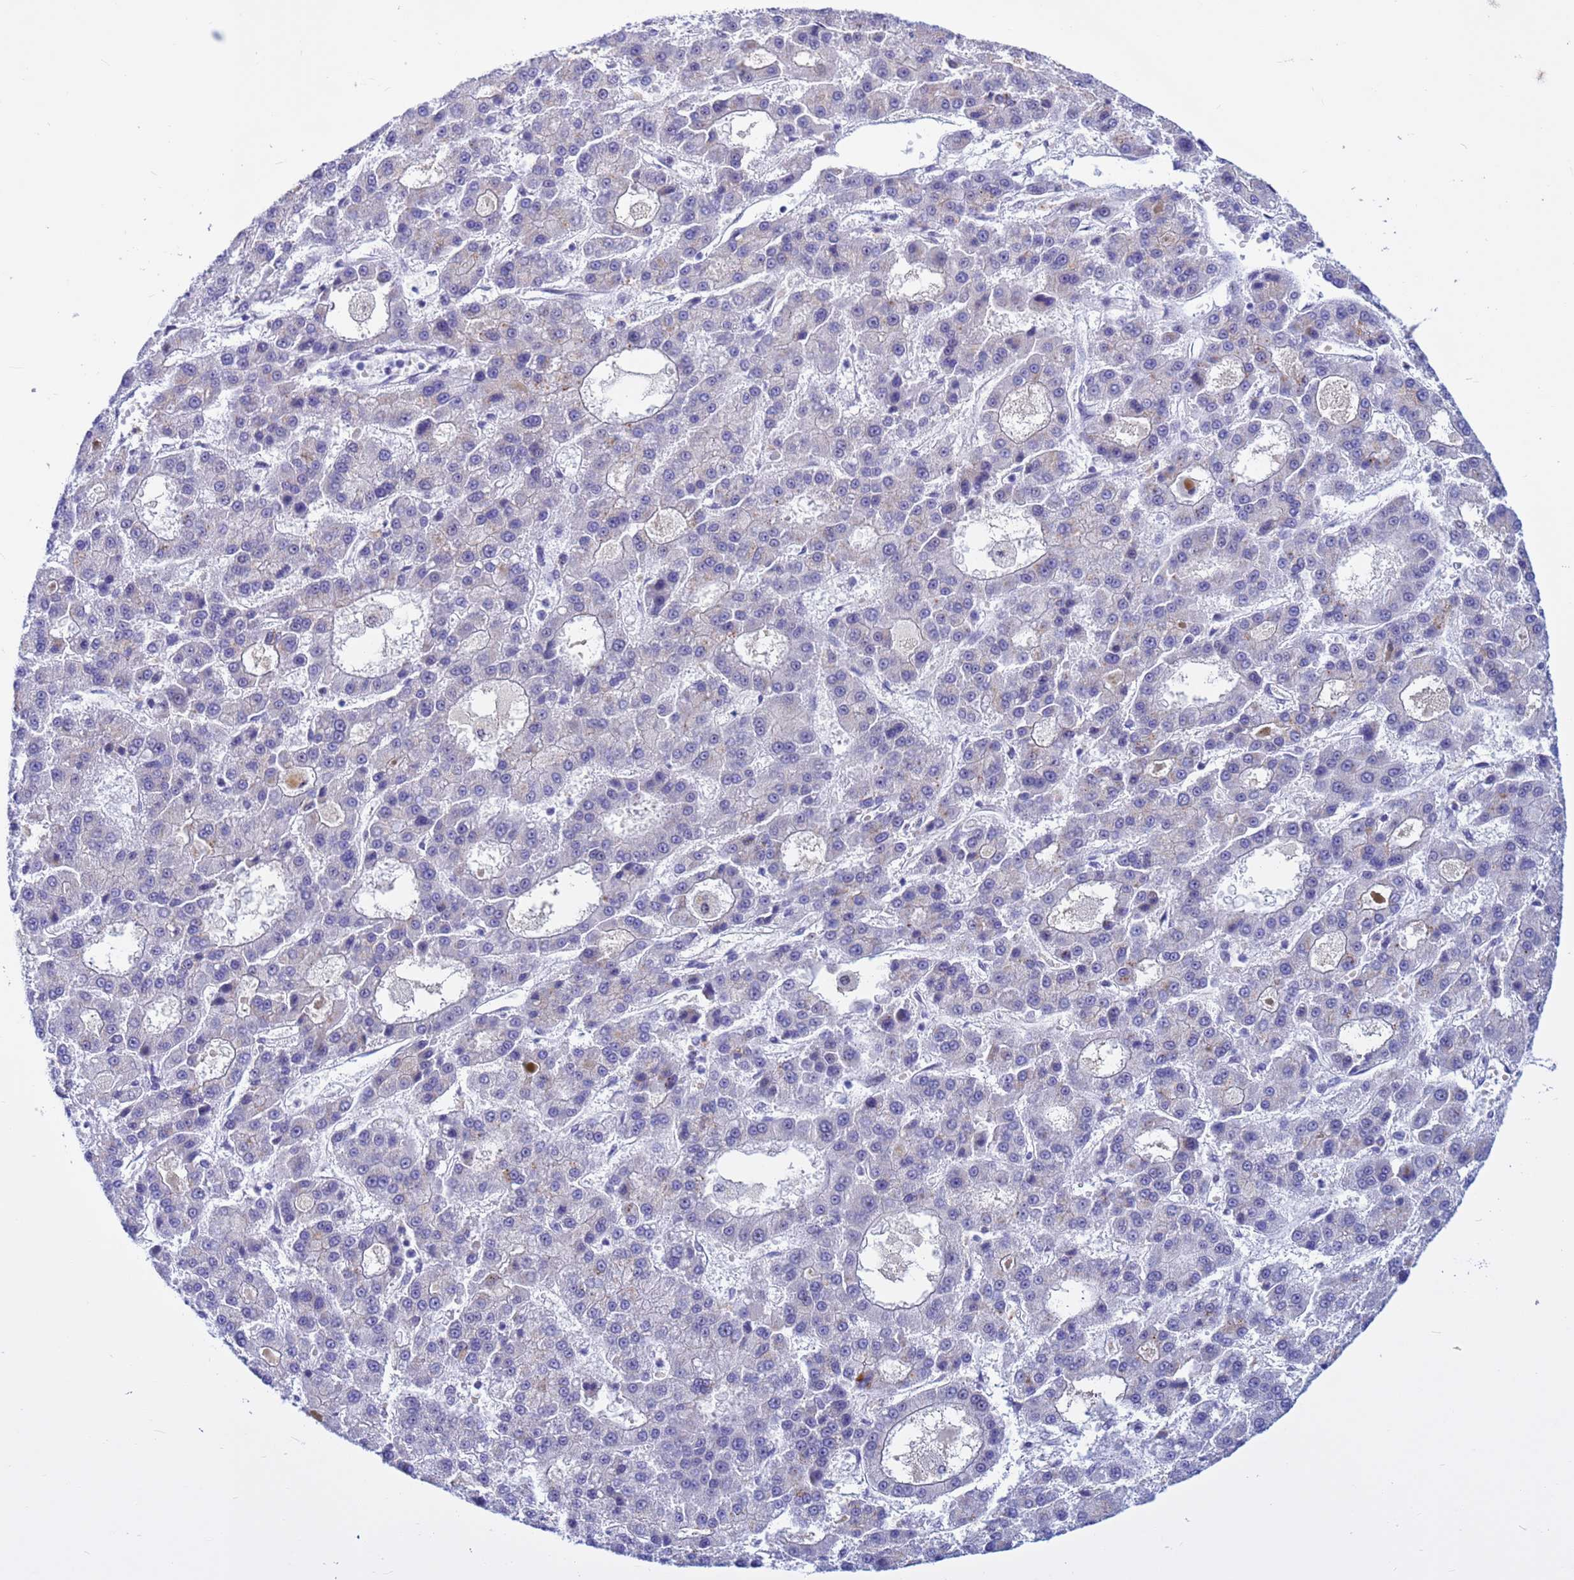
{"staining": {"intensity": "negative", "quantity": "none", "location": "none"}, "tissue": "liver cancer", "cell_type": "Tumor cells", "image_type": "cancer", "snomed": [{"axis": "morphology", "description": "Carcinoma, Hepatocellular, NOS"}, {"axis": "topography", "description": "Liver"}], "caption": "Human hepatocellular carcinoma (liver) stained for a protein using immunohistochemistry demonstrates no staining in tumor cells.", "gene": "DMRTC2", "patient": {"sex": "male", "age": 70}}